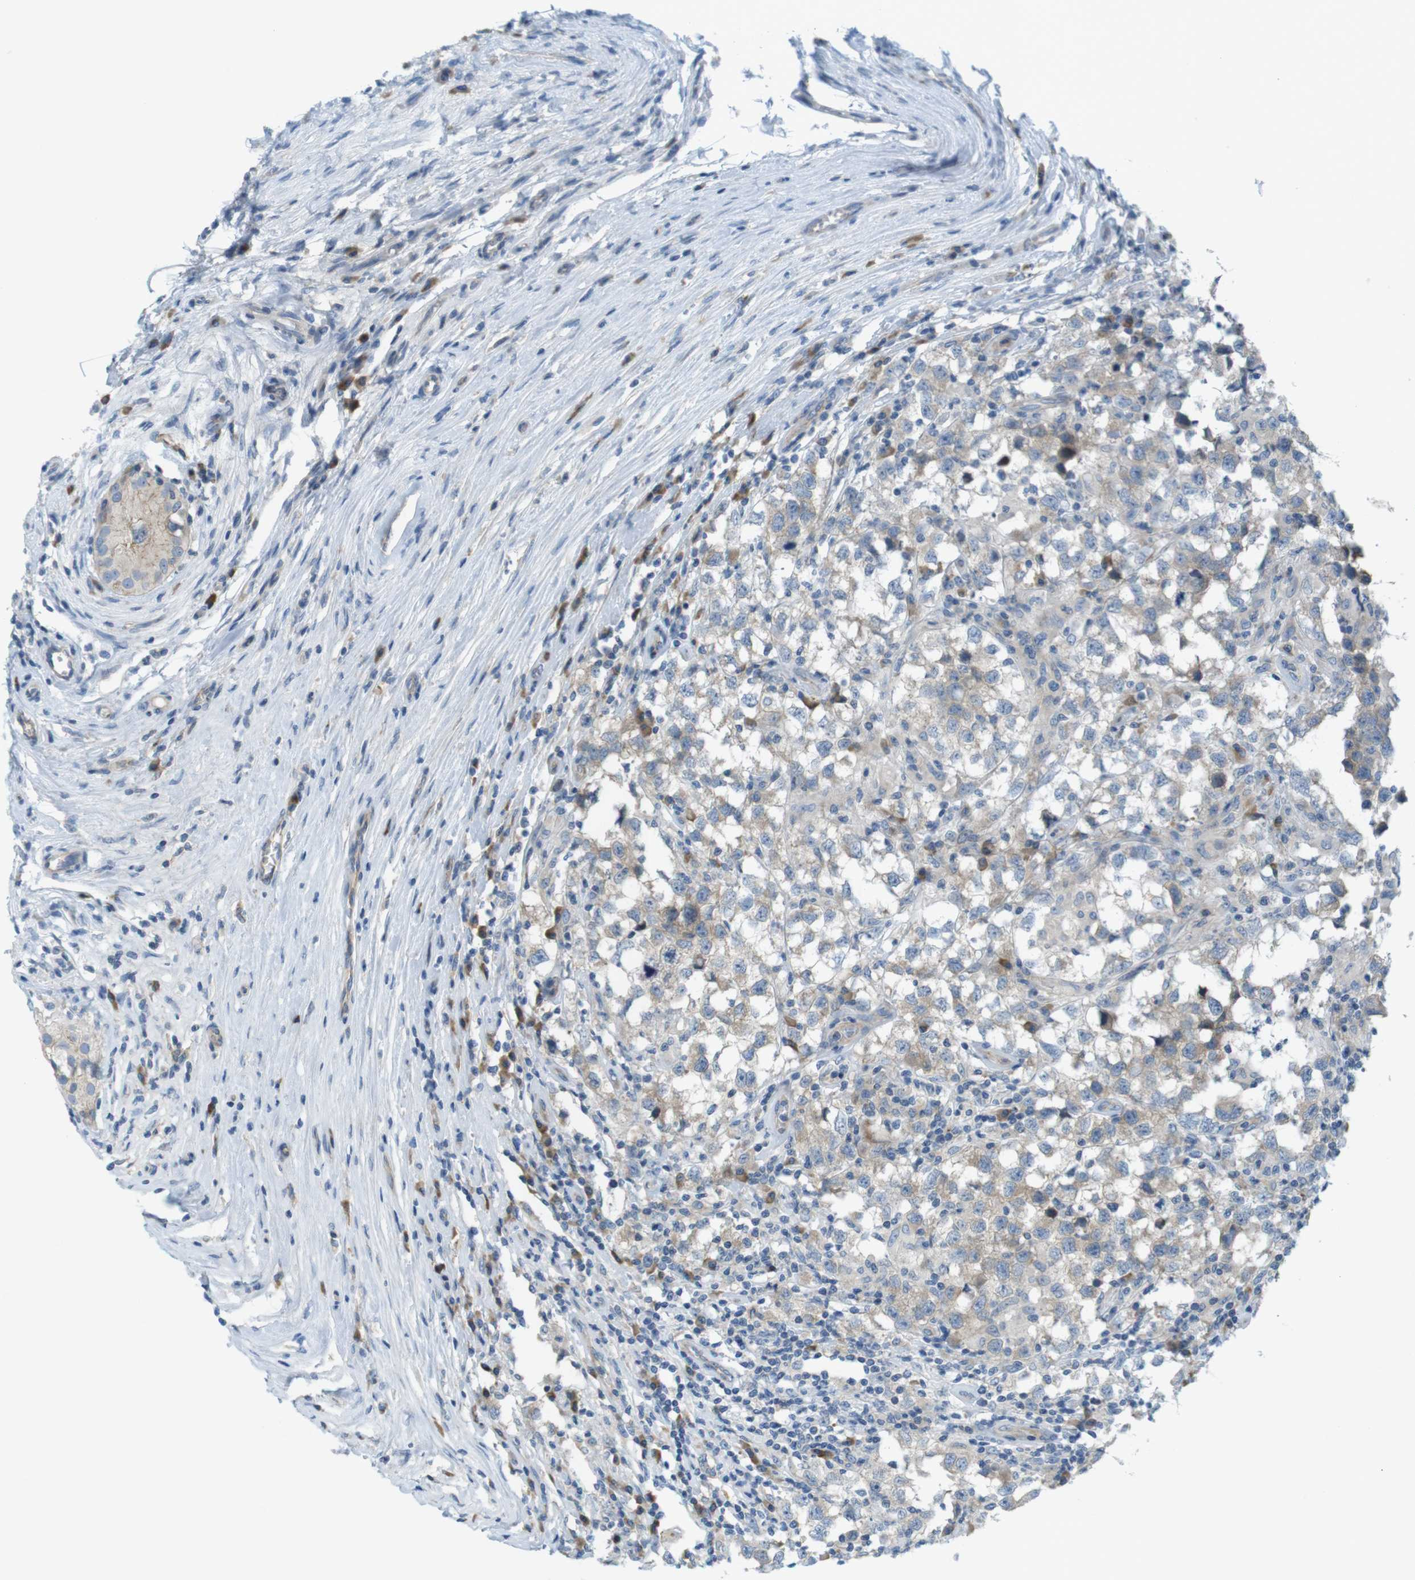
{"staining": {"intensity": "weak", "quantity": "<25%", "location": "cytoplasmic/membranous"}, "tissue": "testis cancer", "cell_type": "Tumor cells", "image_type": "cancer", "snomed": [{"axis": "morphology", "description": "Carcinoma, Embryonal, NOS"}, {"axis": "topography", "description": "Testis"}], "caption": "A high-resolution micrograph shows immunohistochemistry (IHC) staining of testis cancer, which displays no significant expression in tumor cells.", "gene": "GJC3", "patient": {"sex": "male", "age": 21}}